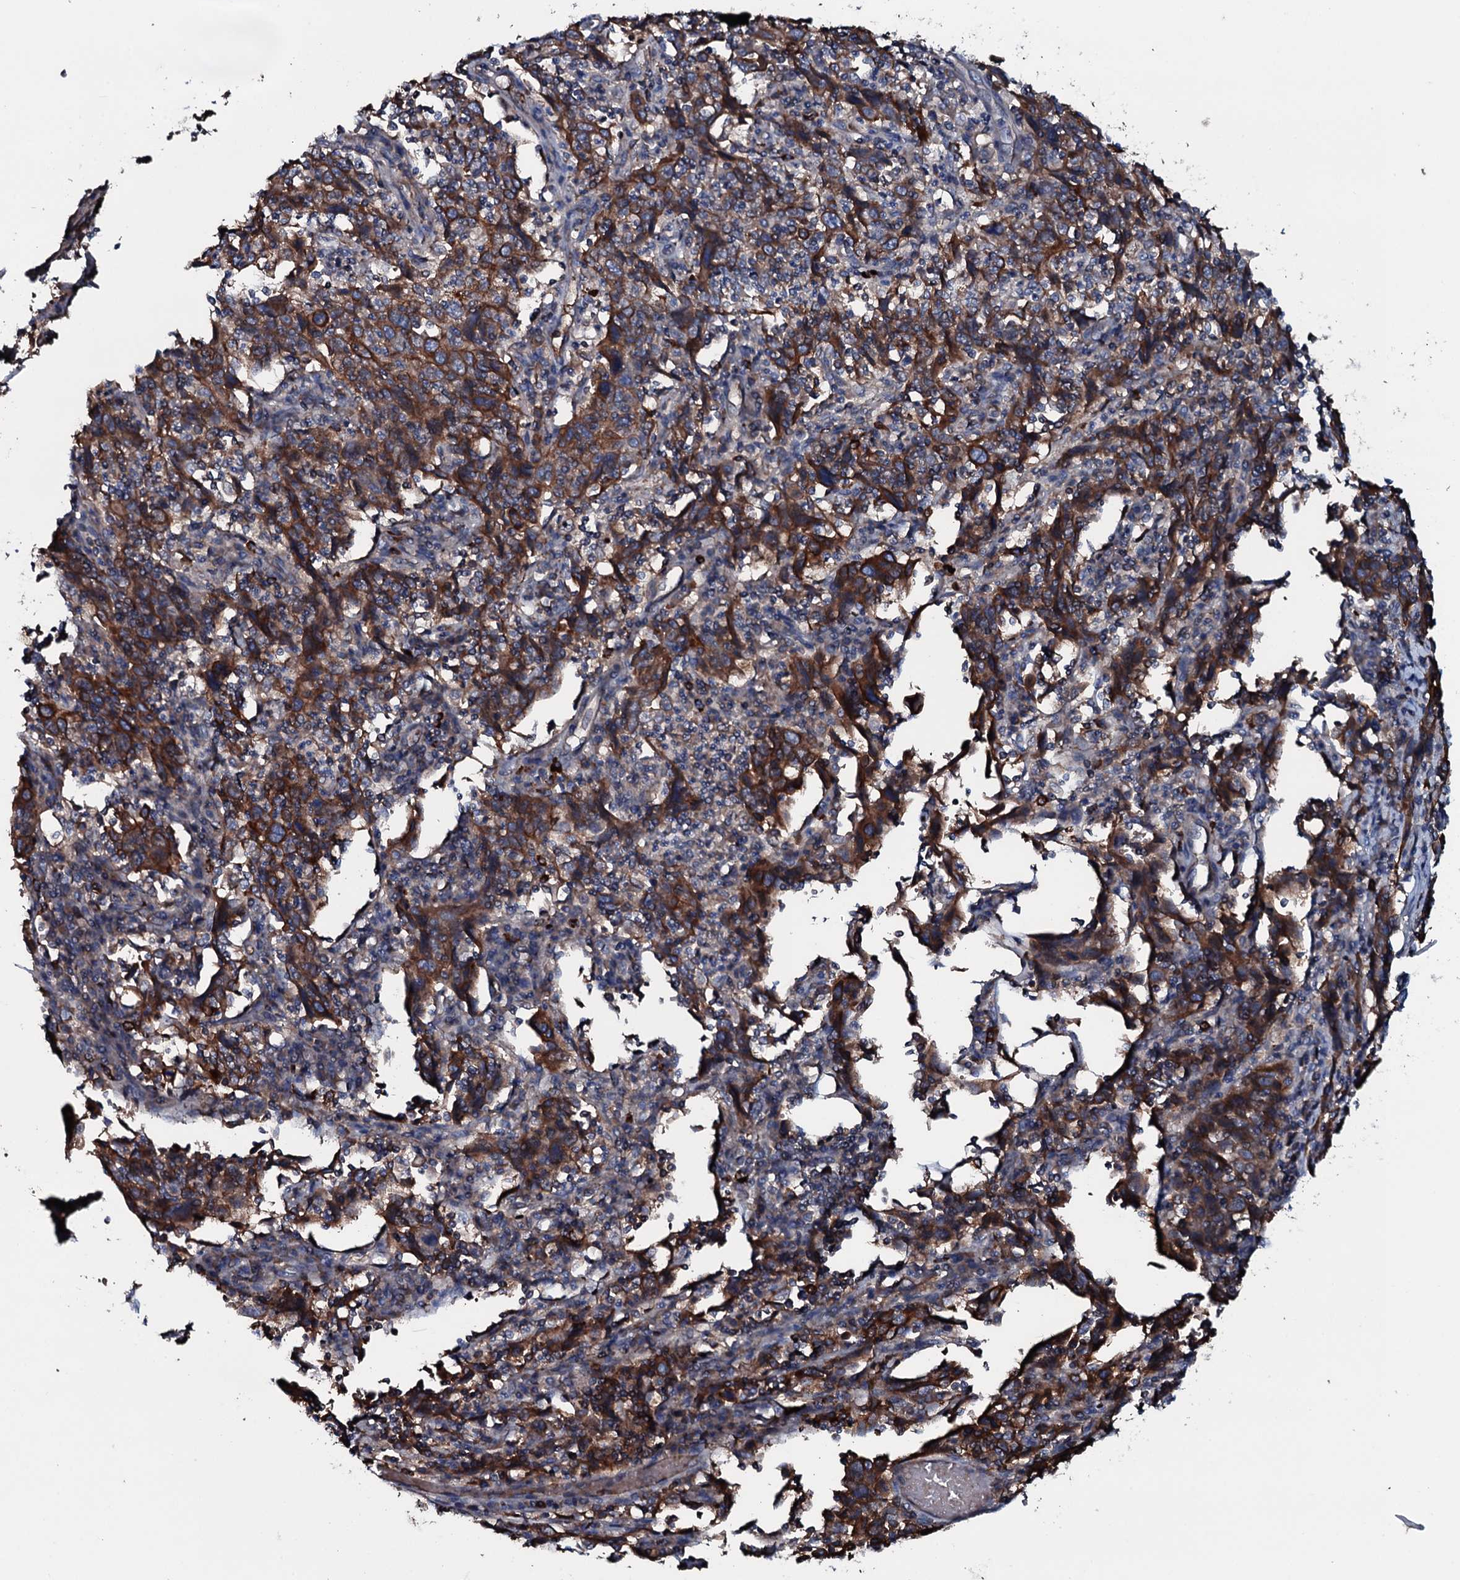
{"staining": {"intensity": "strong", "quantity": ">75%", "location": "cytoplasmic/membranous"}, "tissue": "cervical cancer", "cell_type": "Tumor cells", "image_type": "cancer", "snomed": [{"axis": "morphology", "description": "Squamous cell carcinoma, NOS"}, {"axis": "topography", "description": "Cervix"}], "caption": "Tumor cells exhibit strong cytoplasmic/membranous staining in approximately >75% of cells in cervical cancer.", "gene": "NEK1", "patient": {"sex": "female", "age": 46}}